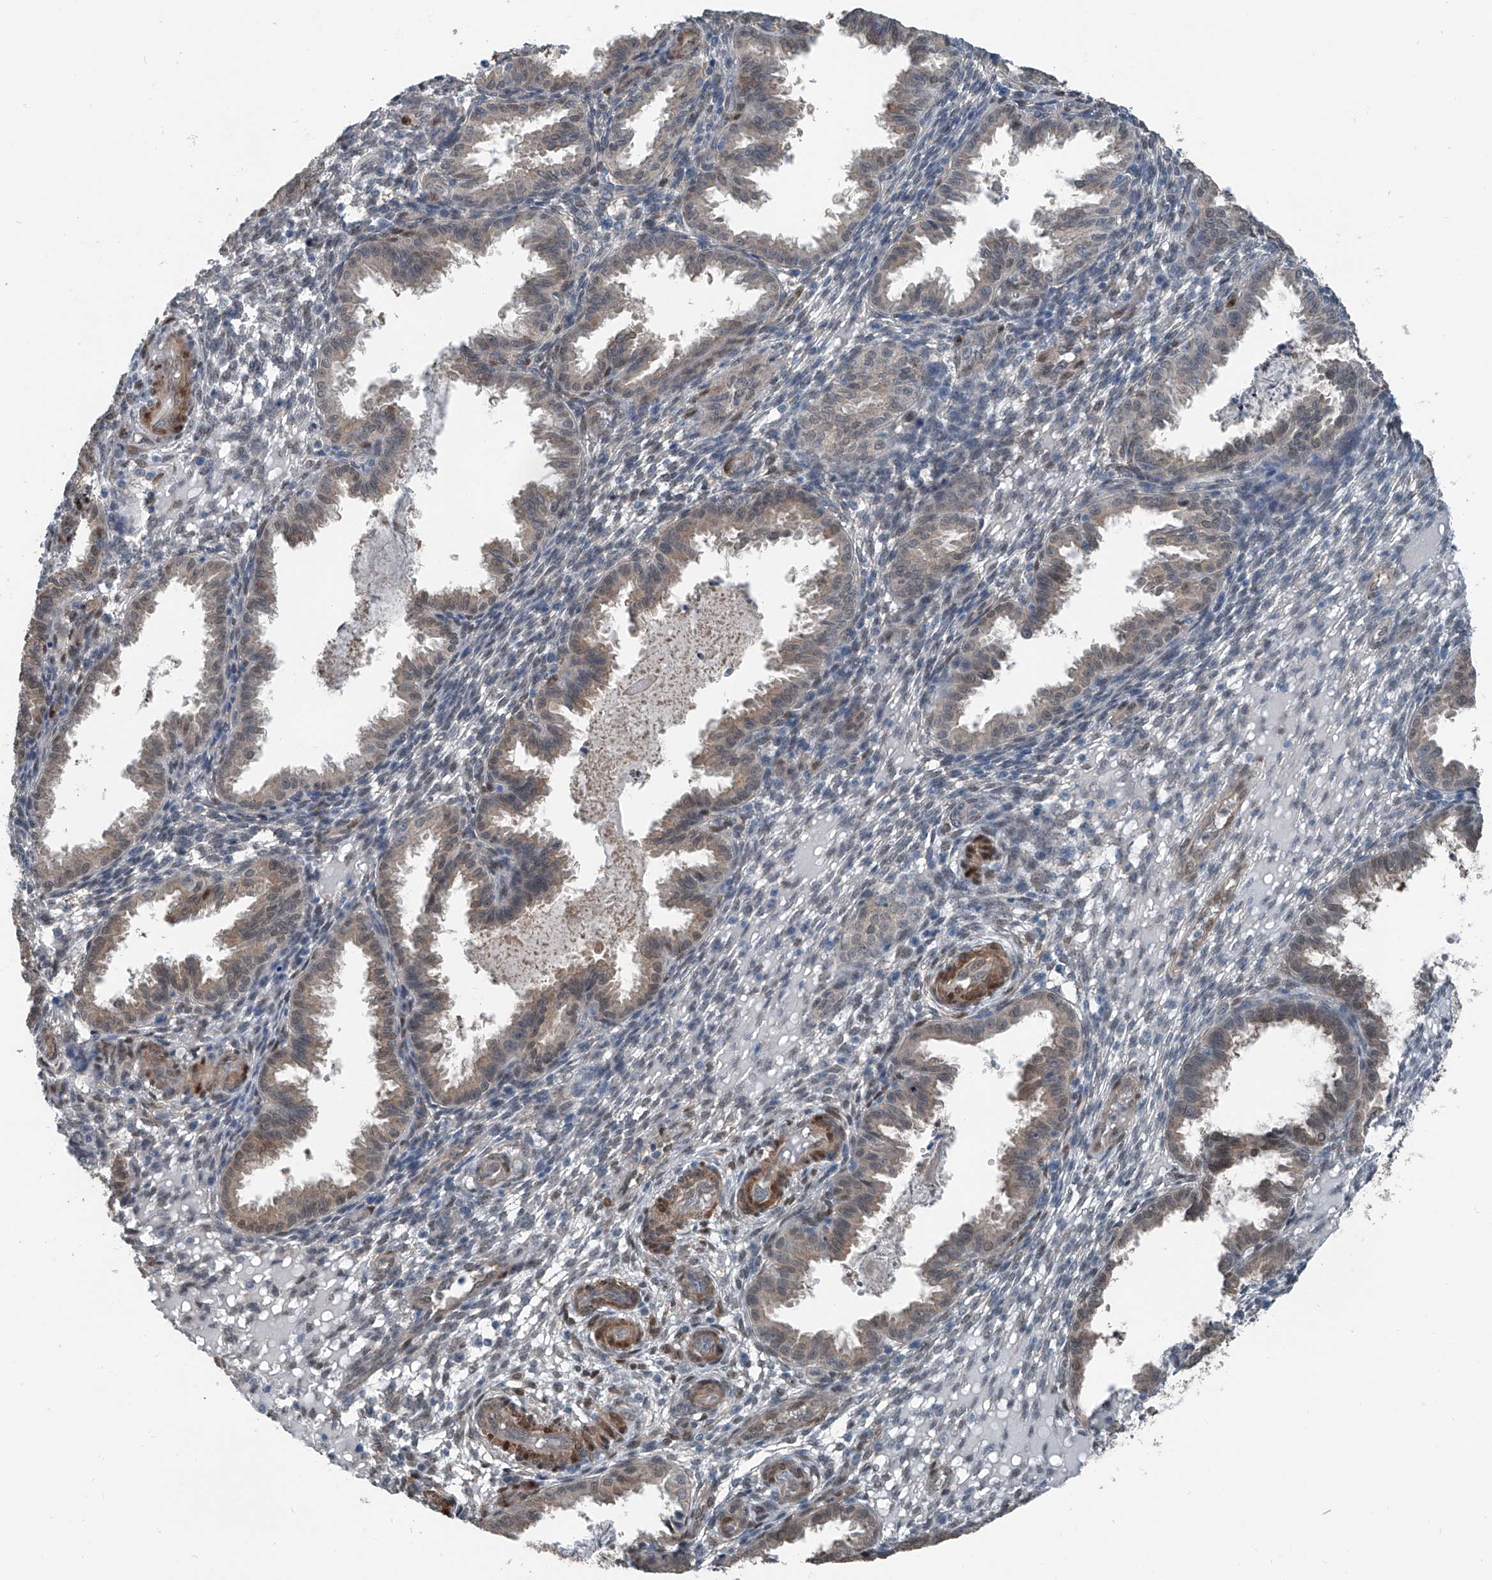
{"staining": {"intensity": "negative", "quantity": "none", "location": "none"}, "tissue": "endometrium", "cell_type": "Cells in endometrial stroma", "image_type": "normal", "snomed": [{"axis": "morphology", "description": "Normal tissue, NOS"}, {"axis": "topography", "description": "Endometrium"}], "caption": "Endometrium stained for a protein using immunohistochemistry (IHC) demonstrates no expression cells in endometrial stroma.", "gene": "HSPA6", "patient": {"sex": "female", "age": 33}}